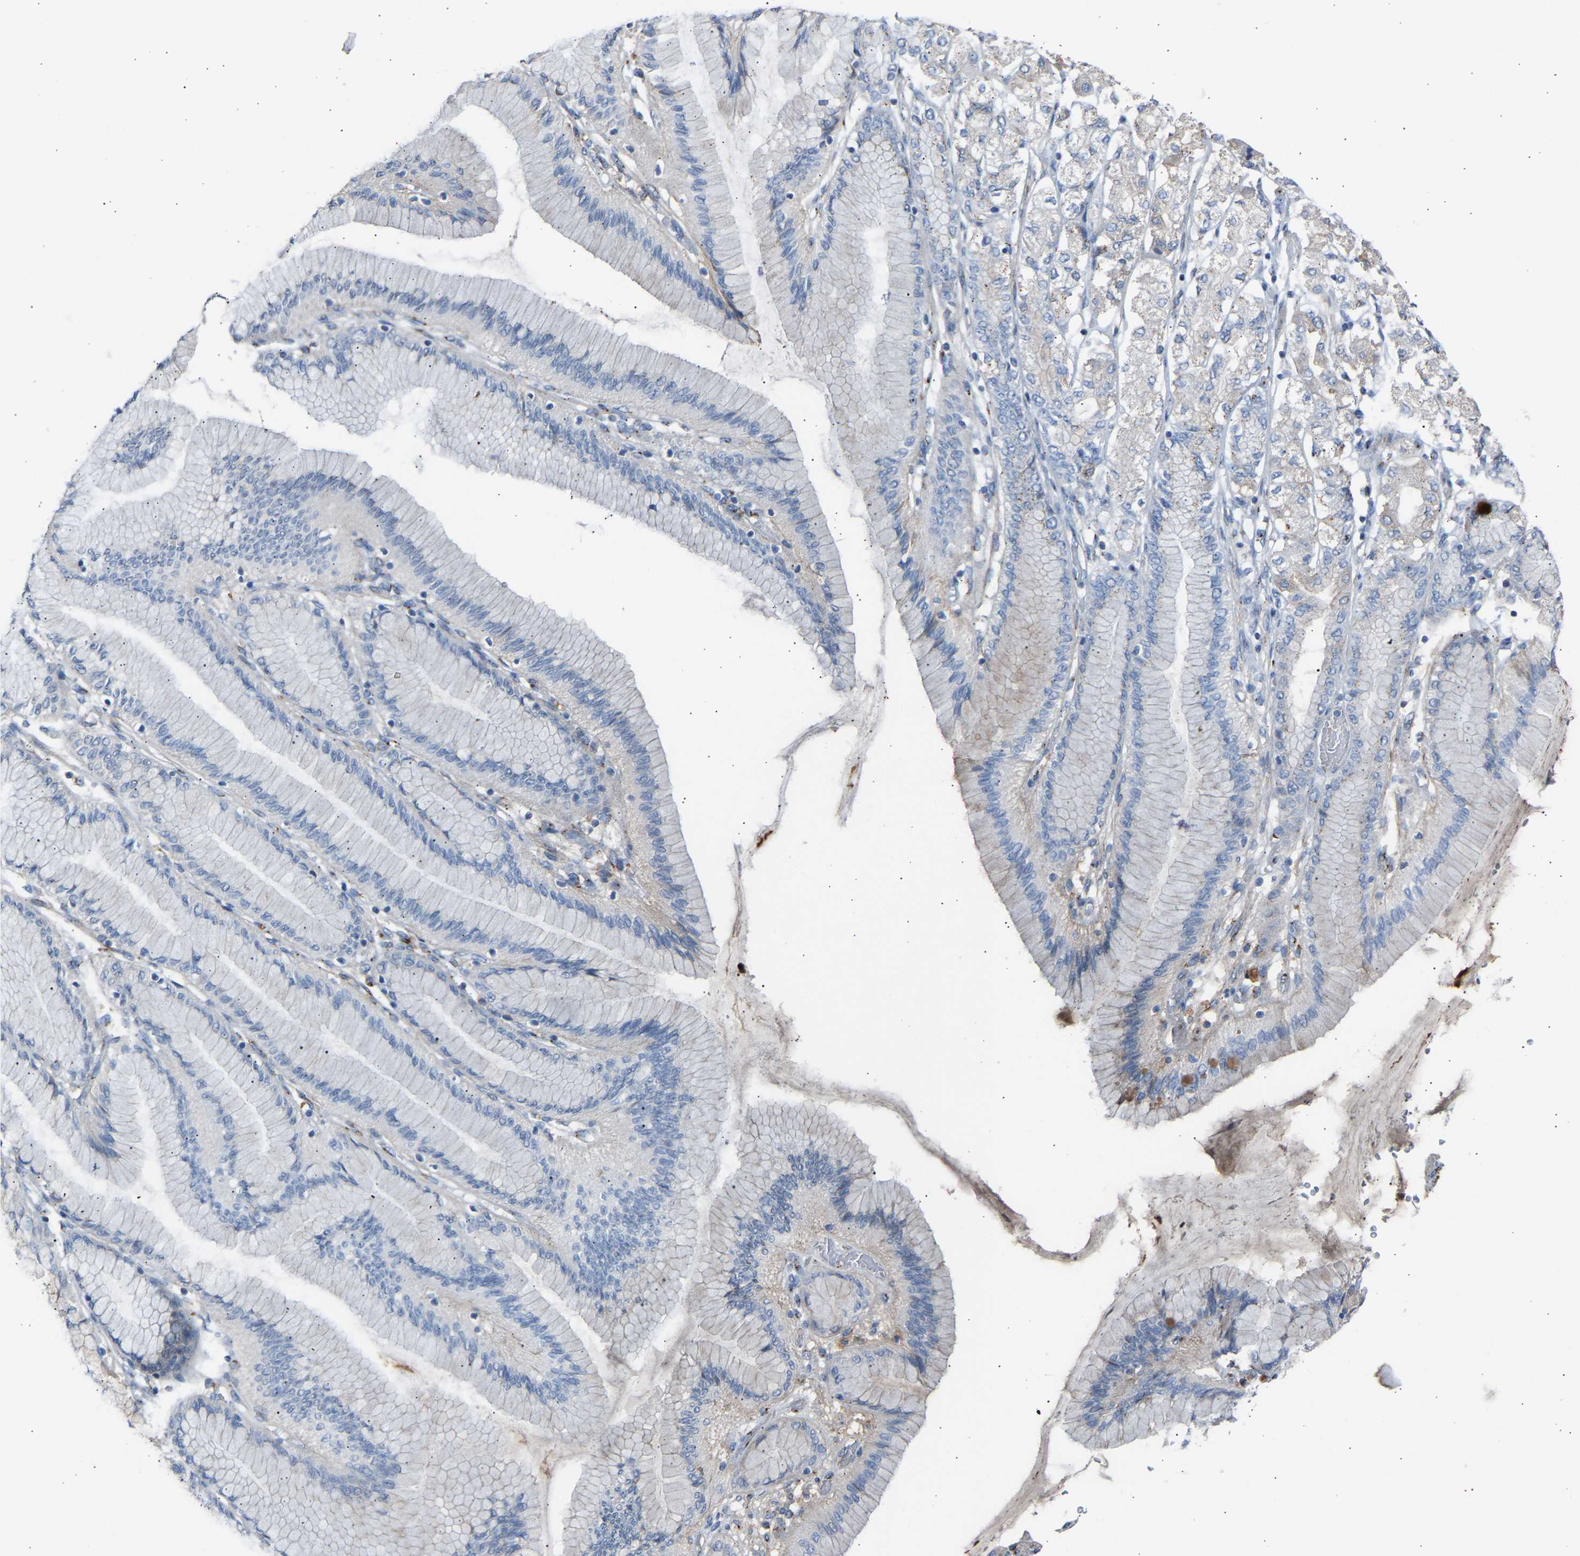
{"staining": {"intensity": "weak", "quantity": "<25%", "location": "cytoplasmic/membranous"}, "tissue": "stomach cancer", "cell_type": "Tumor cells", "image_type": "cancer", "snomed": [{"axis": "morphology", "description": "Adenocarcinoma, NOS"}, {"axis": "topography", "description": "Stomach"}], "caption": "Tumor cells are negative for brown protein staining in adenocarcinoma (stomach).", "gene": "CYREN", "patient": {"sex": "female", "age": 65}}